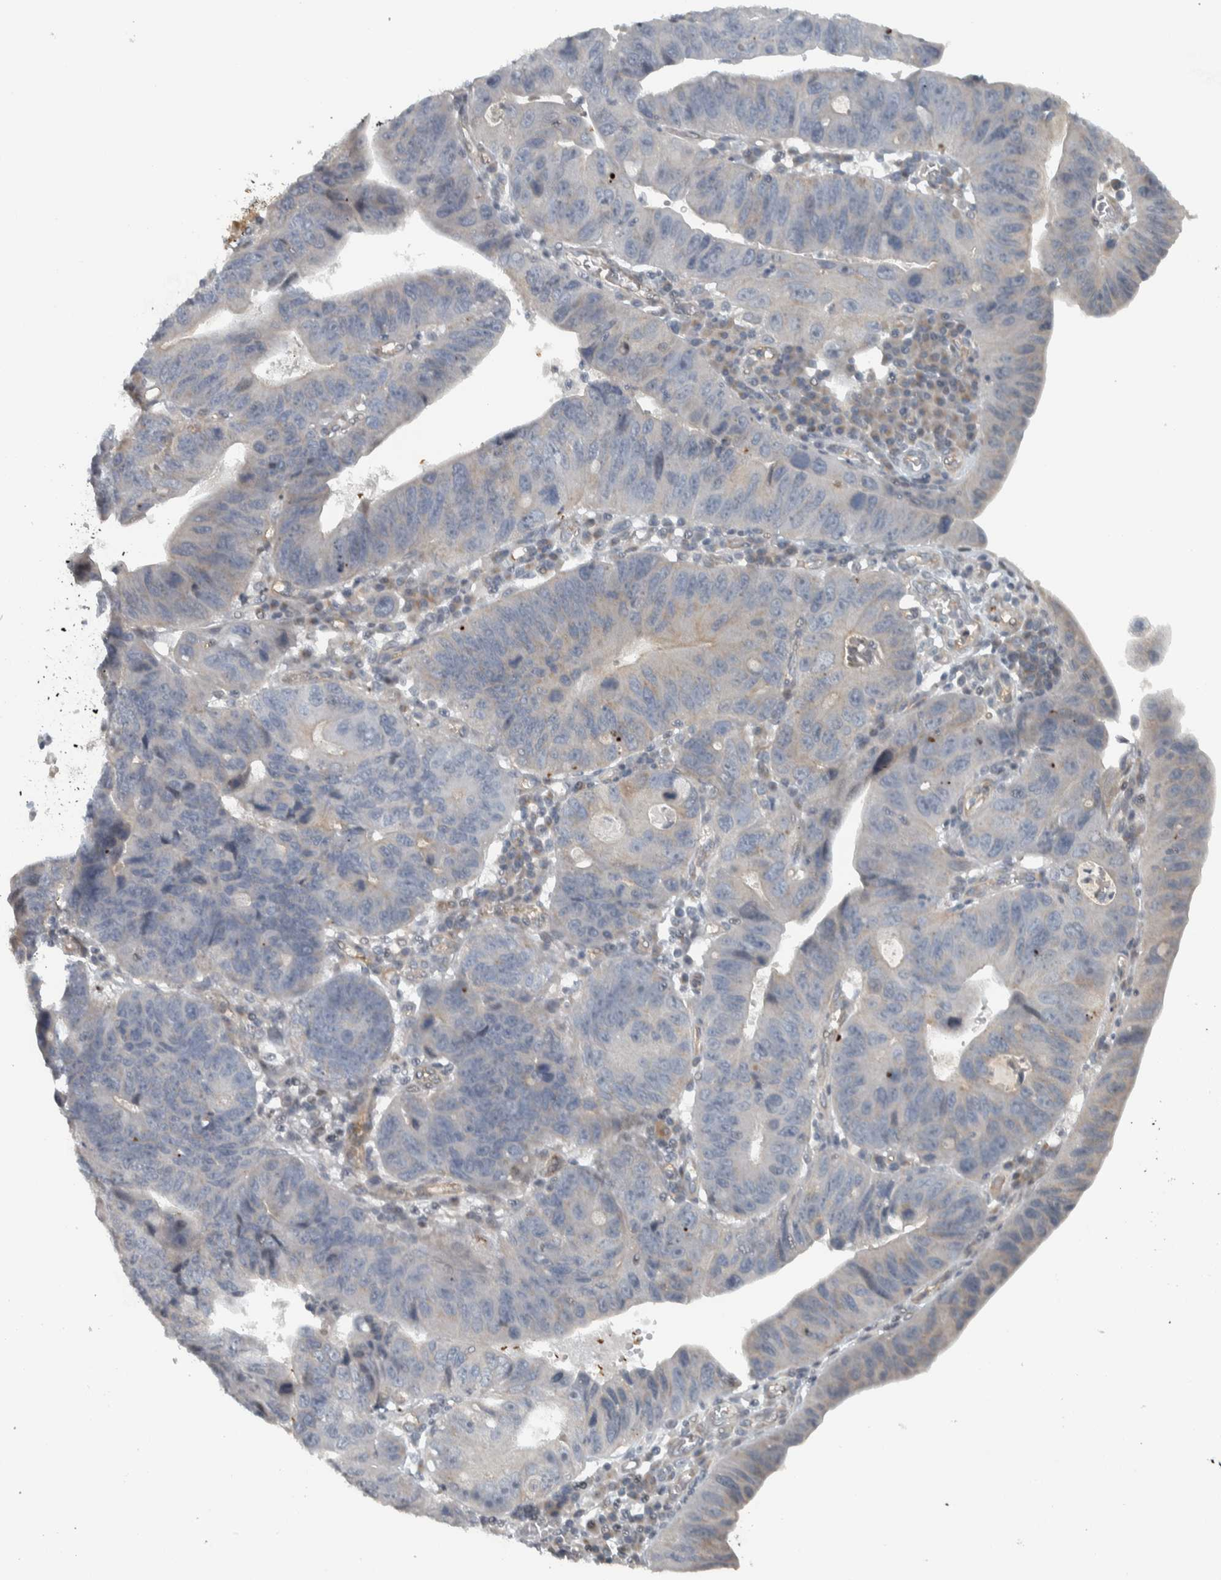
{"staining": {"intensity": "negative", "quantity": "none", "location": "none"}, "tissue": "stomach cancer", "cell_type": "Tumor cells", "image_type": "cancer", "snomed": [{"axis": "morphology", "description": "Adenocarcinoma, NOS"}, {"axis": "topography", "description": "Stomach"}], "caption": "IHC image of neoplastic tissue: stomach cancer stained with DAB (3,3'-diaminobenzidine) demonstrates no significant protein expression in tumor cells.", "gene": "NAPG", "patient": {"sex": "male", "age": 59}}